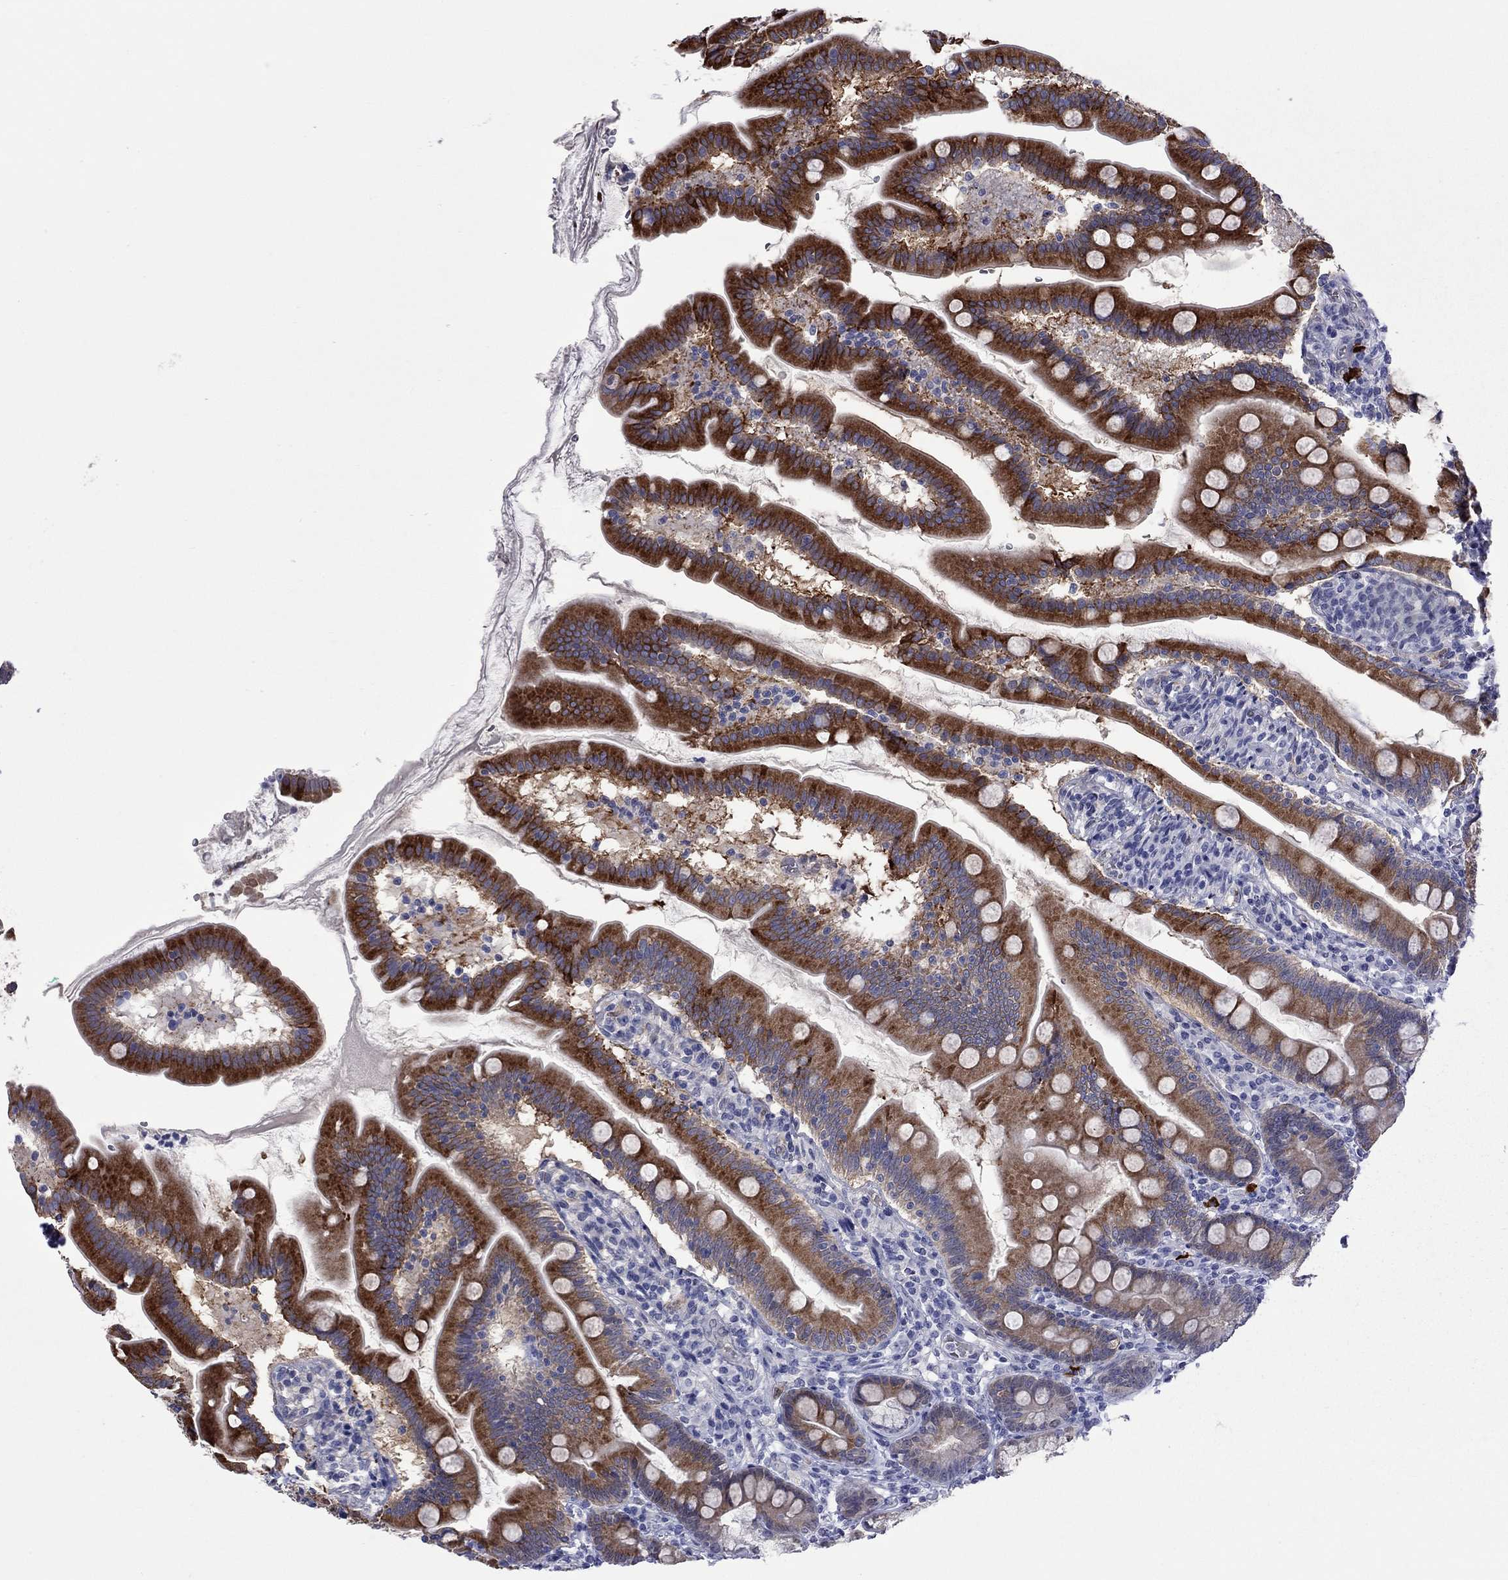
{"staining": {"intensity": "strong", "quantity": ">75%", "location": "cytoplasmic/membranous"}, "tissue": "duodenum", "cell_type": "Glandular cells", "image_type": "normal", "snomed": [{"axis": "morphology", "description": "Normal tissue, NOS"}, {"axis": "topography", "description": "Duodenum"}], "caption": "A micrograph of duodenum stained for a protein demonstrates strong cytoplasmic/membranous brown staining in glandular cells. Immunohistochemistry (ihc) stains the protein in brown and the nuclei are stained blue.", "gene": "CTNNBIP1", "patient": {"sex": "female", "age": 67}}